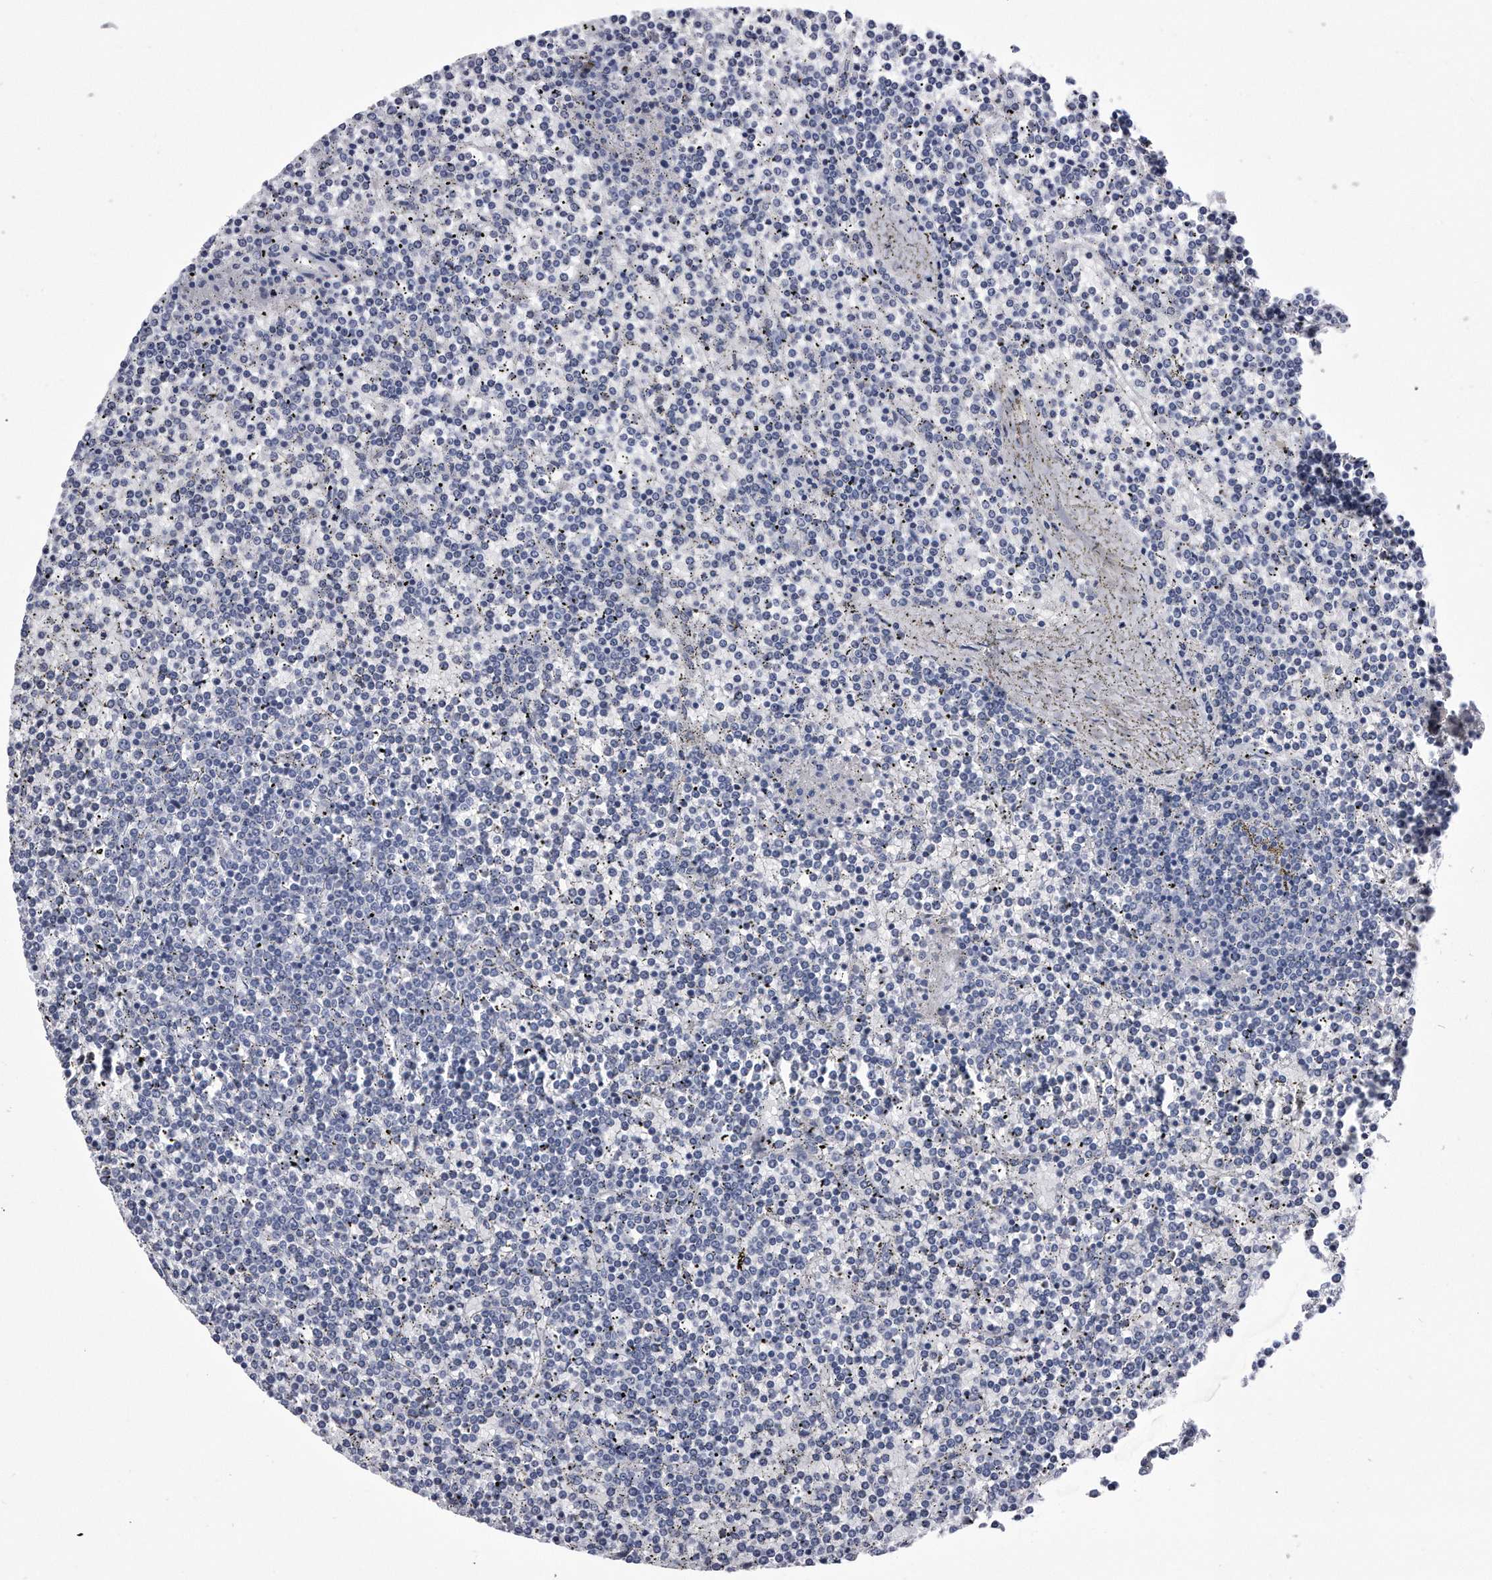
{"staining": {"intensity": "negative", "quantity": "none", "location": "none"}, "tissue": "lymphoma", "cell_type": "Tumor cells", "image_type": "cancer", "snomed": [{"axis": "morphology", "description": "Malignant lymphoma, non-Hodgkin's type, Low grade"}, {"axis": "topography", "description": "Spleen"}], "caption": "The photomicrograph demonstrates no significant staining in tumor cells of low-grade malignant lymphoma, non-Hodgkin's type.", "gene": "KCTD8", "patient": {"sex": "female", "age": 19}}